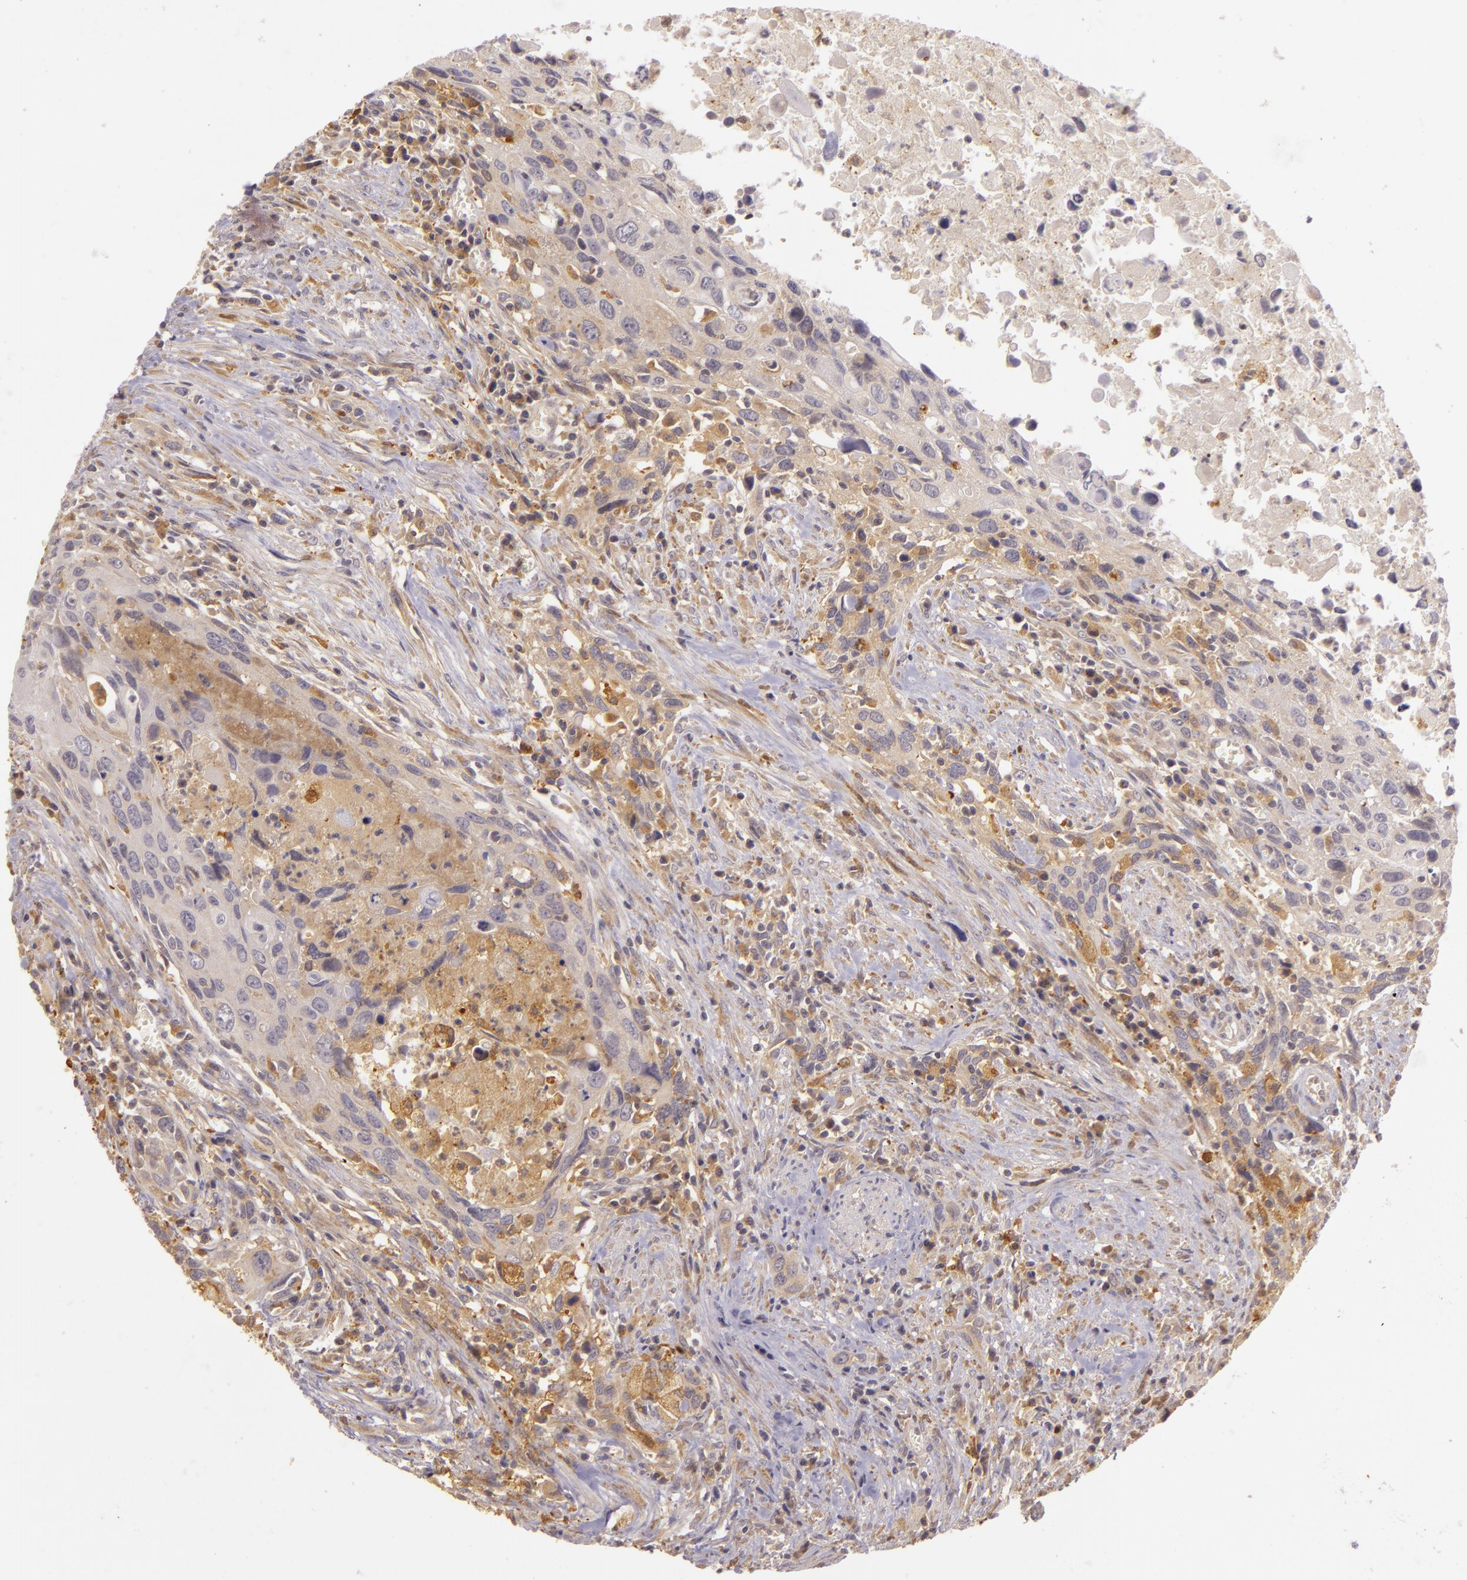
{"staining": {"intensity": "weak", "quantity": ">75%", "location": "cytoplasmic/membranous"}, "tissue": "urothelial cancer", "cell_type": "Tumor cells", "image_type": "cancer", "snomed": [{"axis": "morphology", "description": "Urothelial carcinoma, High grade"}, {"axis": "topography", "description": "Urinary bladder"}], "caption": "The photomicrograph displays immunohistochemical staining of urothelial cancer. There is weak cytoplasmic/membranous expression is seen in approximately >75% of tumor cells.", "gene": "PPP1R3F", "patient": {"sex": "male", "age": 71}}